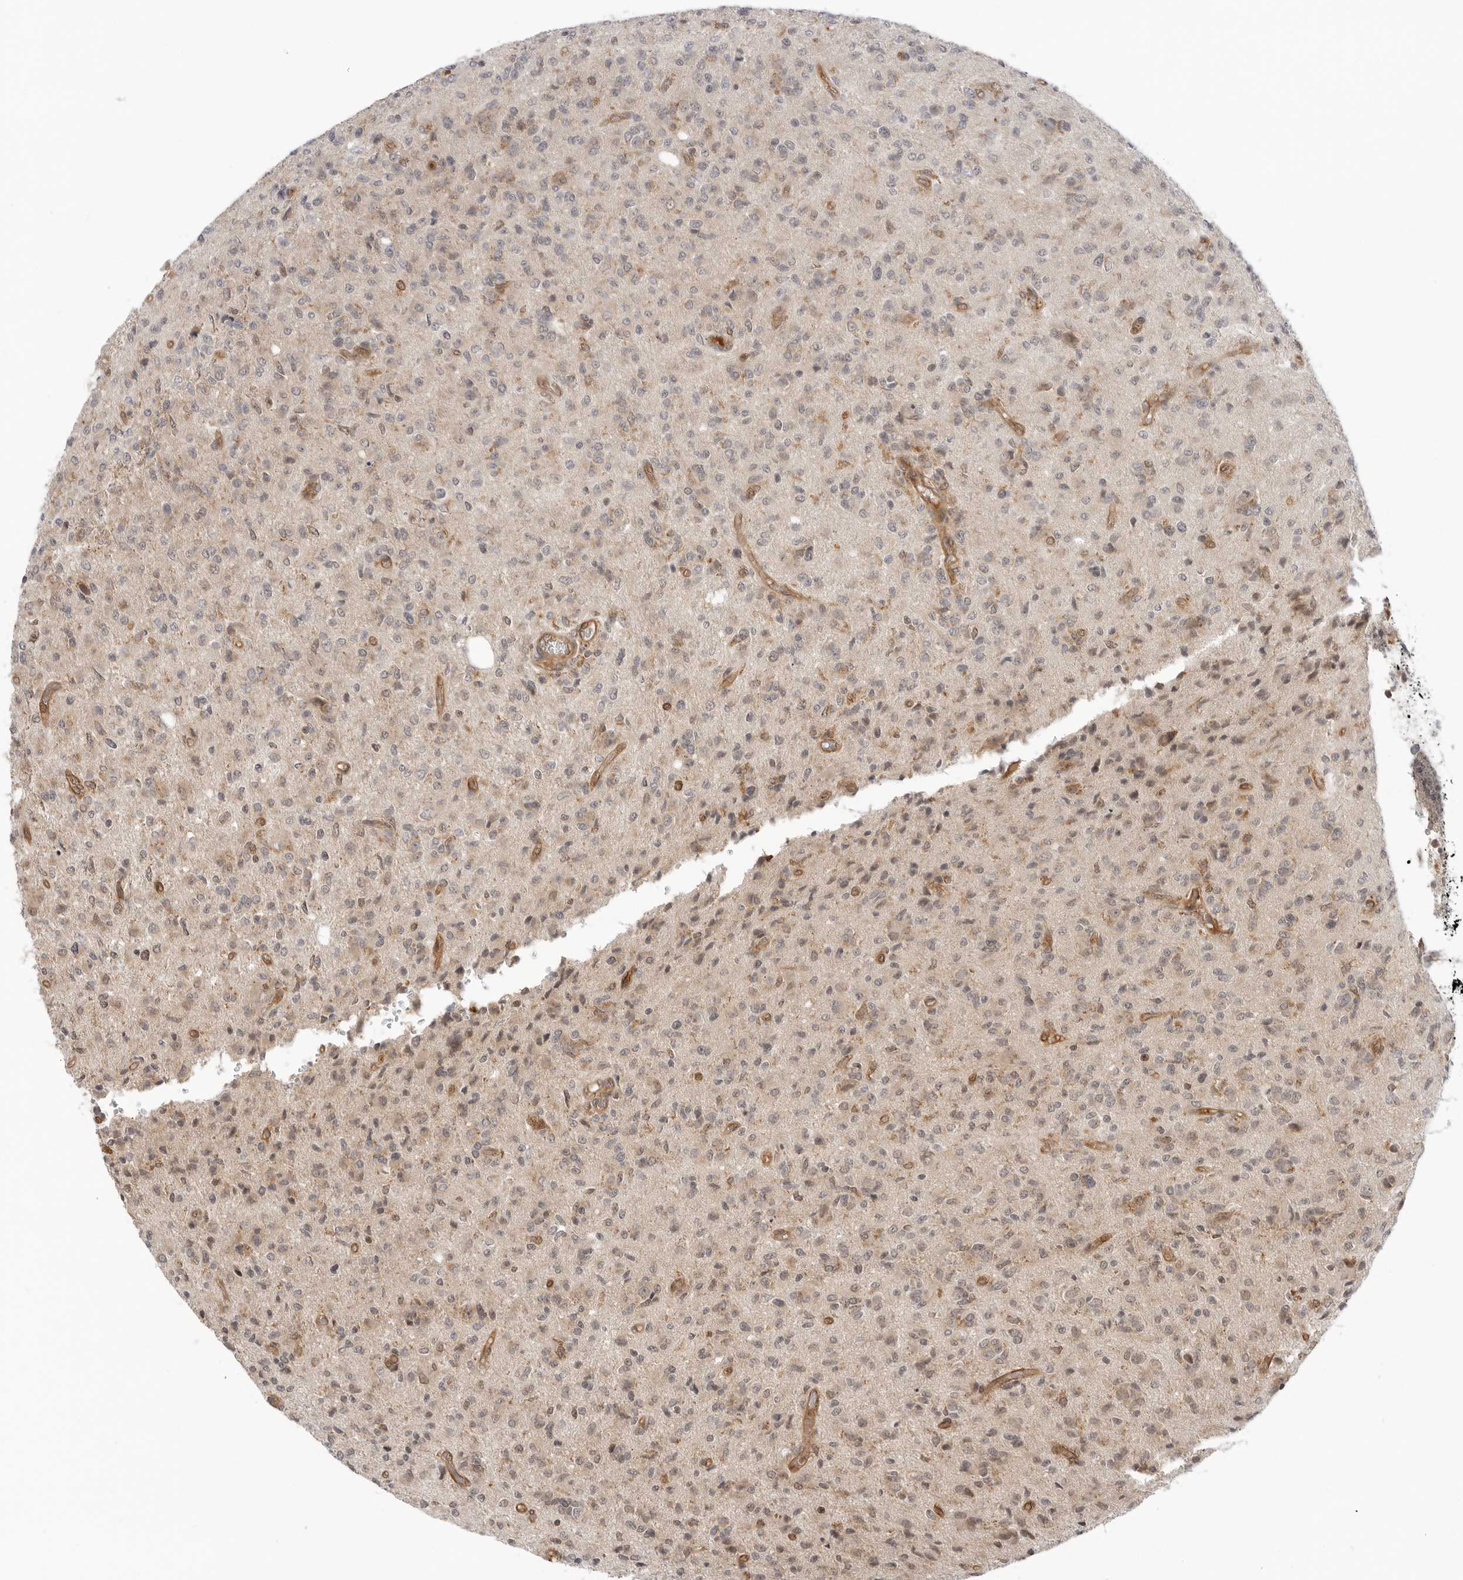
{"staining": {"intensity": "moderate", "quantity": "<25%", "location": "cytoplasmic/membranous"}, "tissue": "glioma", "cell_type": "Tumor cells", "image_type": "cancer", "snomed": [{"axis": "morphology", "description": "Glioma, malignant, High grade"}, {"axis": "topography", "description": "Brain"}], "caption": "The immunohistochemical stain highlights moderate cytoplasmic/membranous positivity in tumor cells of high-grade glioma (malignant) tissue. (DAB (3,3'-diaminobenzidine) IHC, brown staining for protein, blue staining for nuclei).", "gene": "SUGCT", "patient": {"sex": "female", "age": 57}}